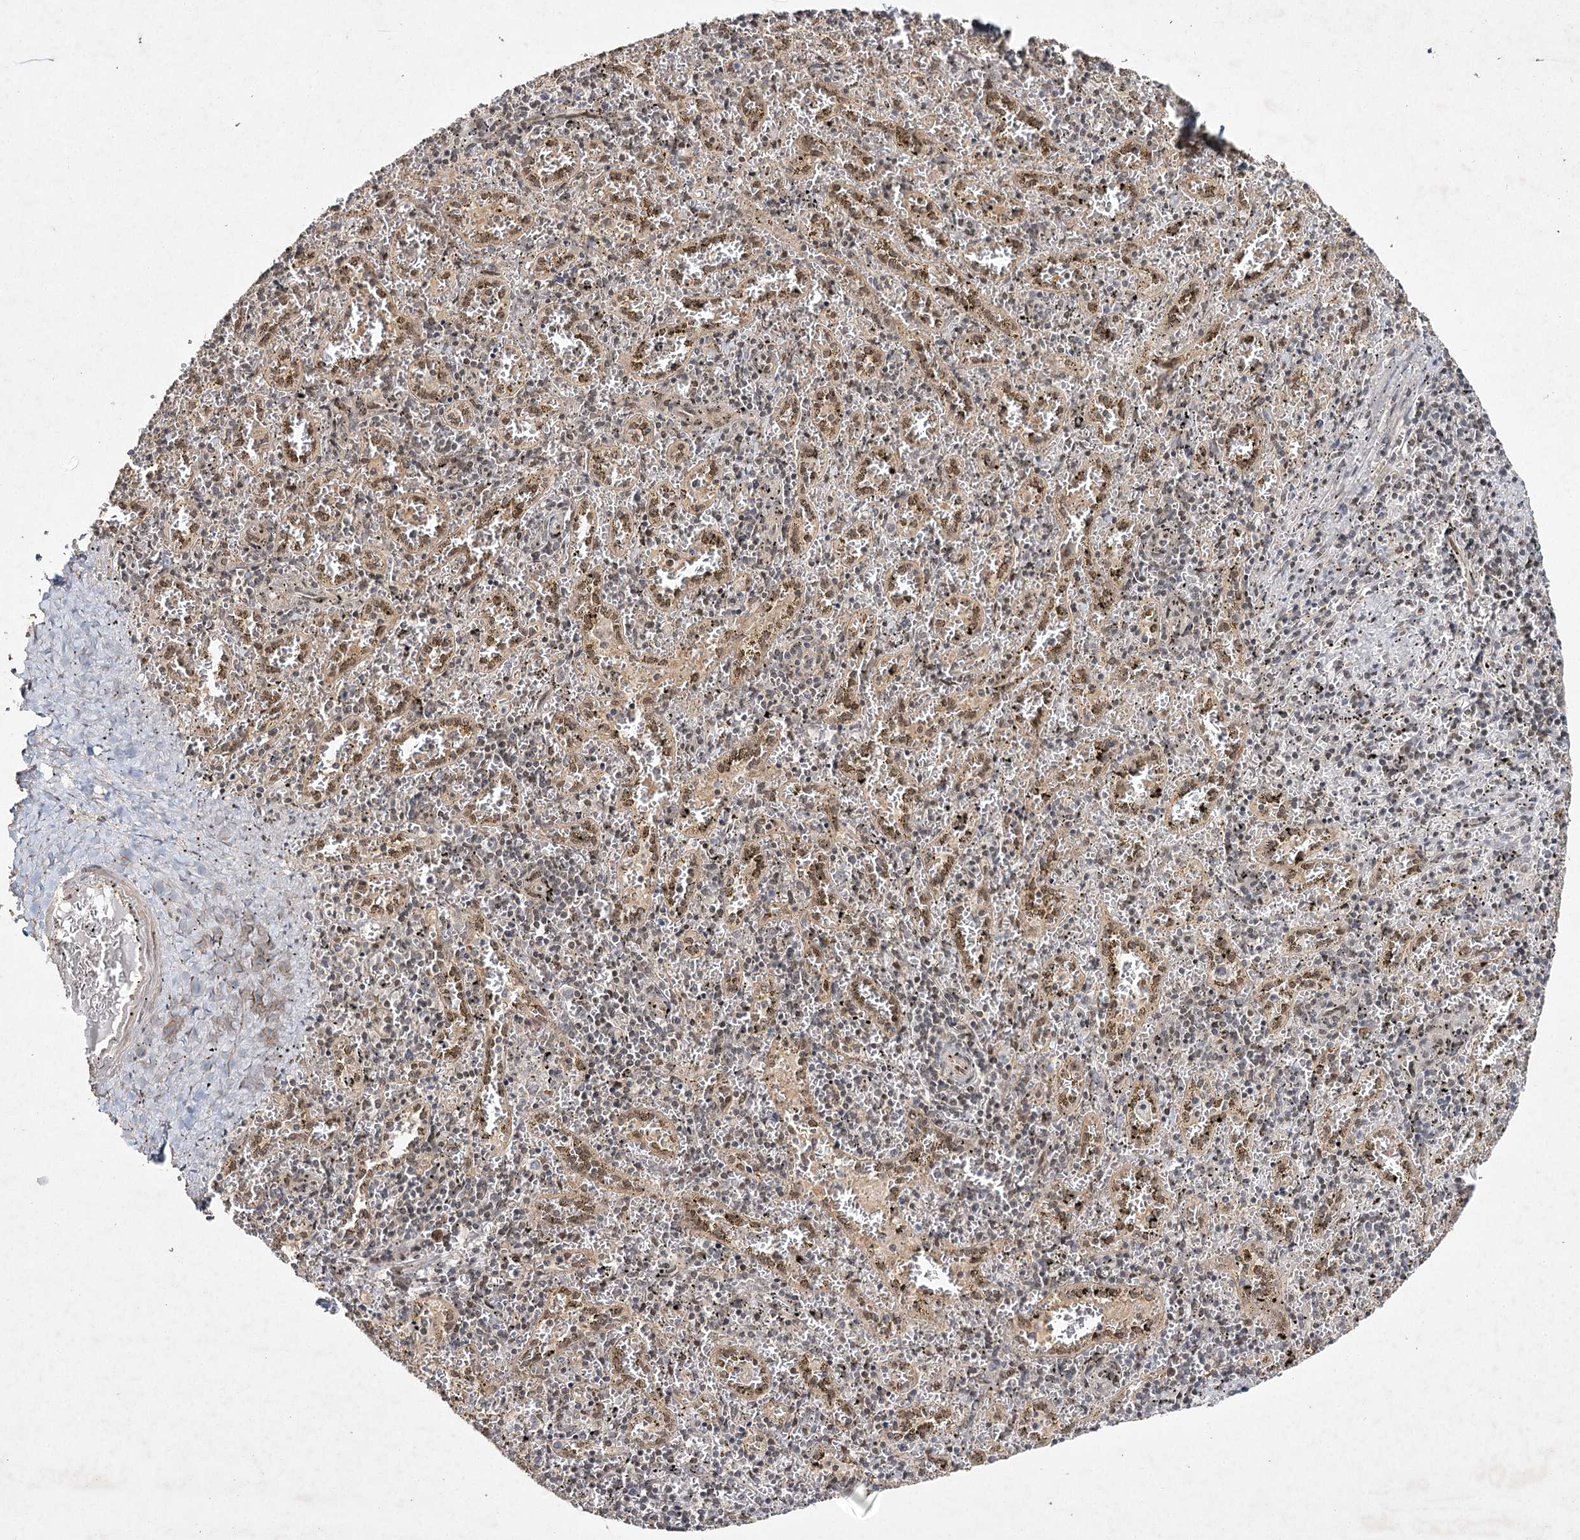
{"staining": {"intensity": "moderate", "quantity": "<25%", "location": "nuclear"}, "tissue": "spleen", "cell_type": "Cells in red pulp", "image_type": "normal", "snomed": [{"axis": "morphology", "description": "Normal tissue, NOS"}, {"axis": "topography", "description": "Spleen"}], "caption": "Spleen stained with DAB (3,3'-diaminobenzidine) IHC shows low levels of moderate nuclear staining in approximately <25% of cells in red pulp. The staining was performed using DAB (3,3'-diaminobenzidine), with brown indicating positive protein expression. Nuclei are stained blue with hematoxylin.", "gene": "DCUN1D4", "patient": {"sex": "male", "age": 11}}